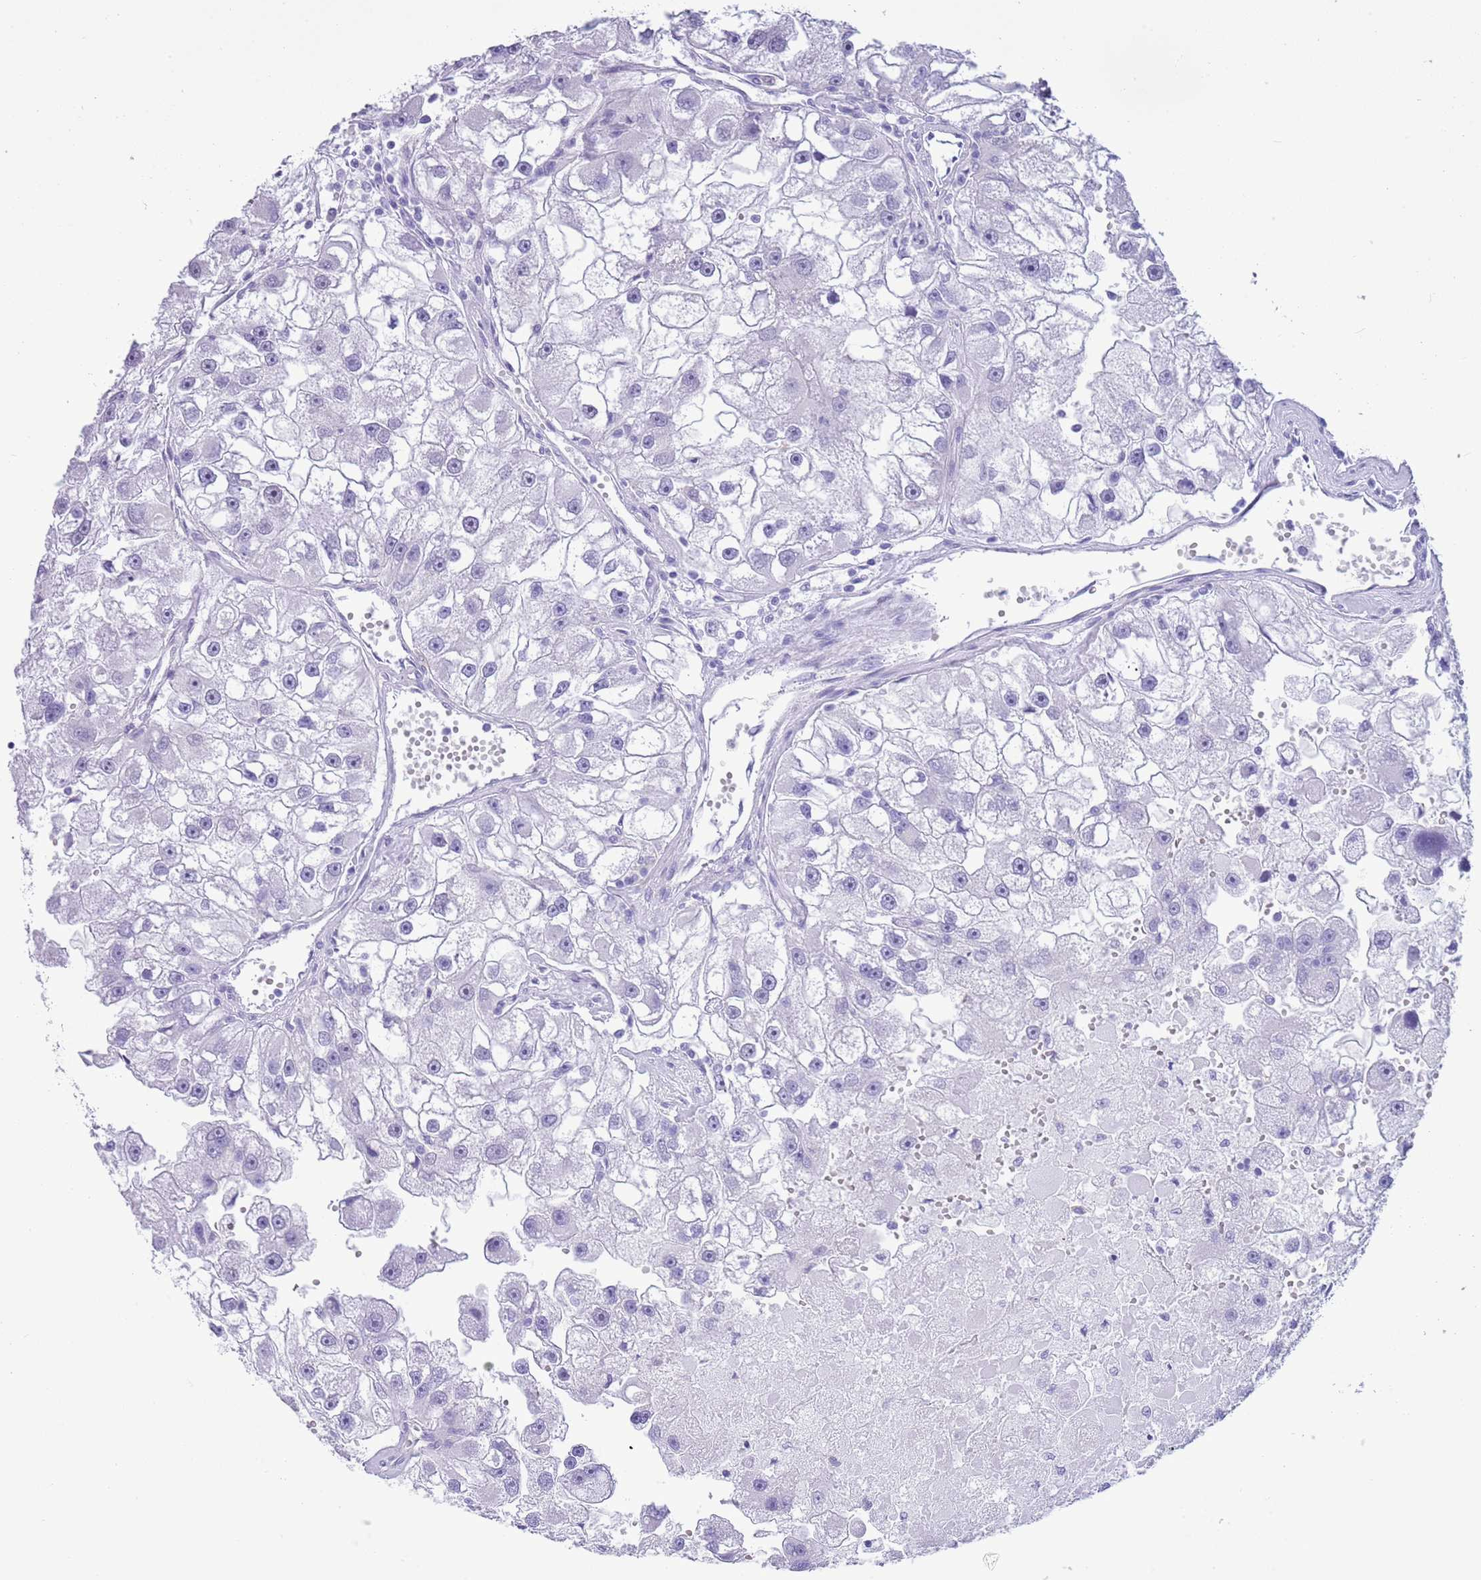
{"staining": {"intensity": "negative", "quantity": "none", "location": "none"}, "tissue": "renal cancer", "cell_type": "Tumor cells", "image_type": "cancer", "snomed": [{"axis": "morphology", "description": "Adenocarcinoma, NOS"}, {"axis": "topography", "description": "Kidney"}], "caption": "This is an IHC image of renal cancer (adenocarcinoma). There is no staining in tumor cells.", "gene": "PPP1R17", "patient": {"sex": "male", "age": 63}}